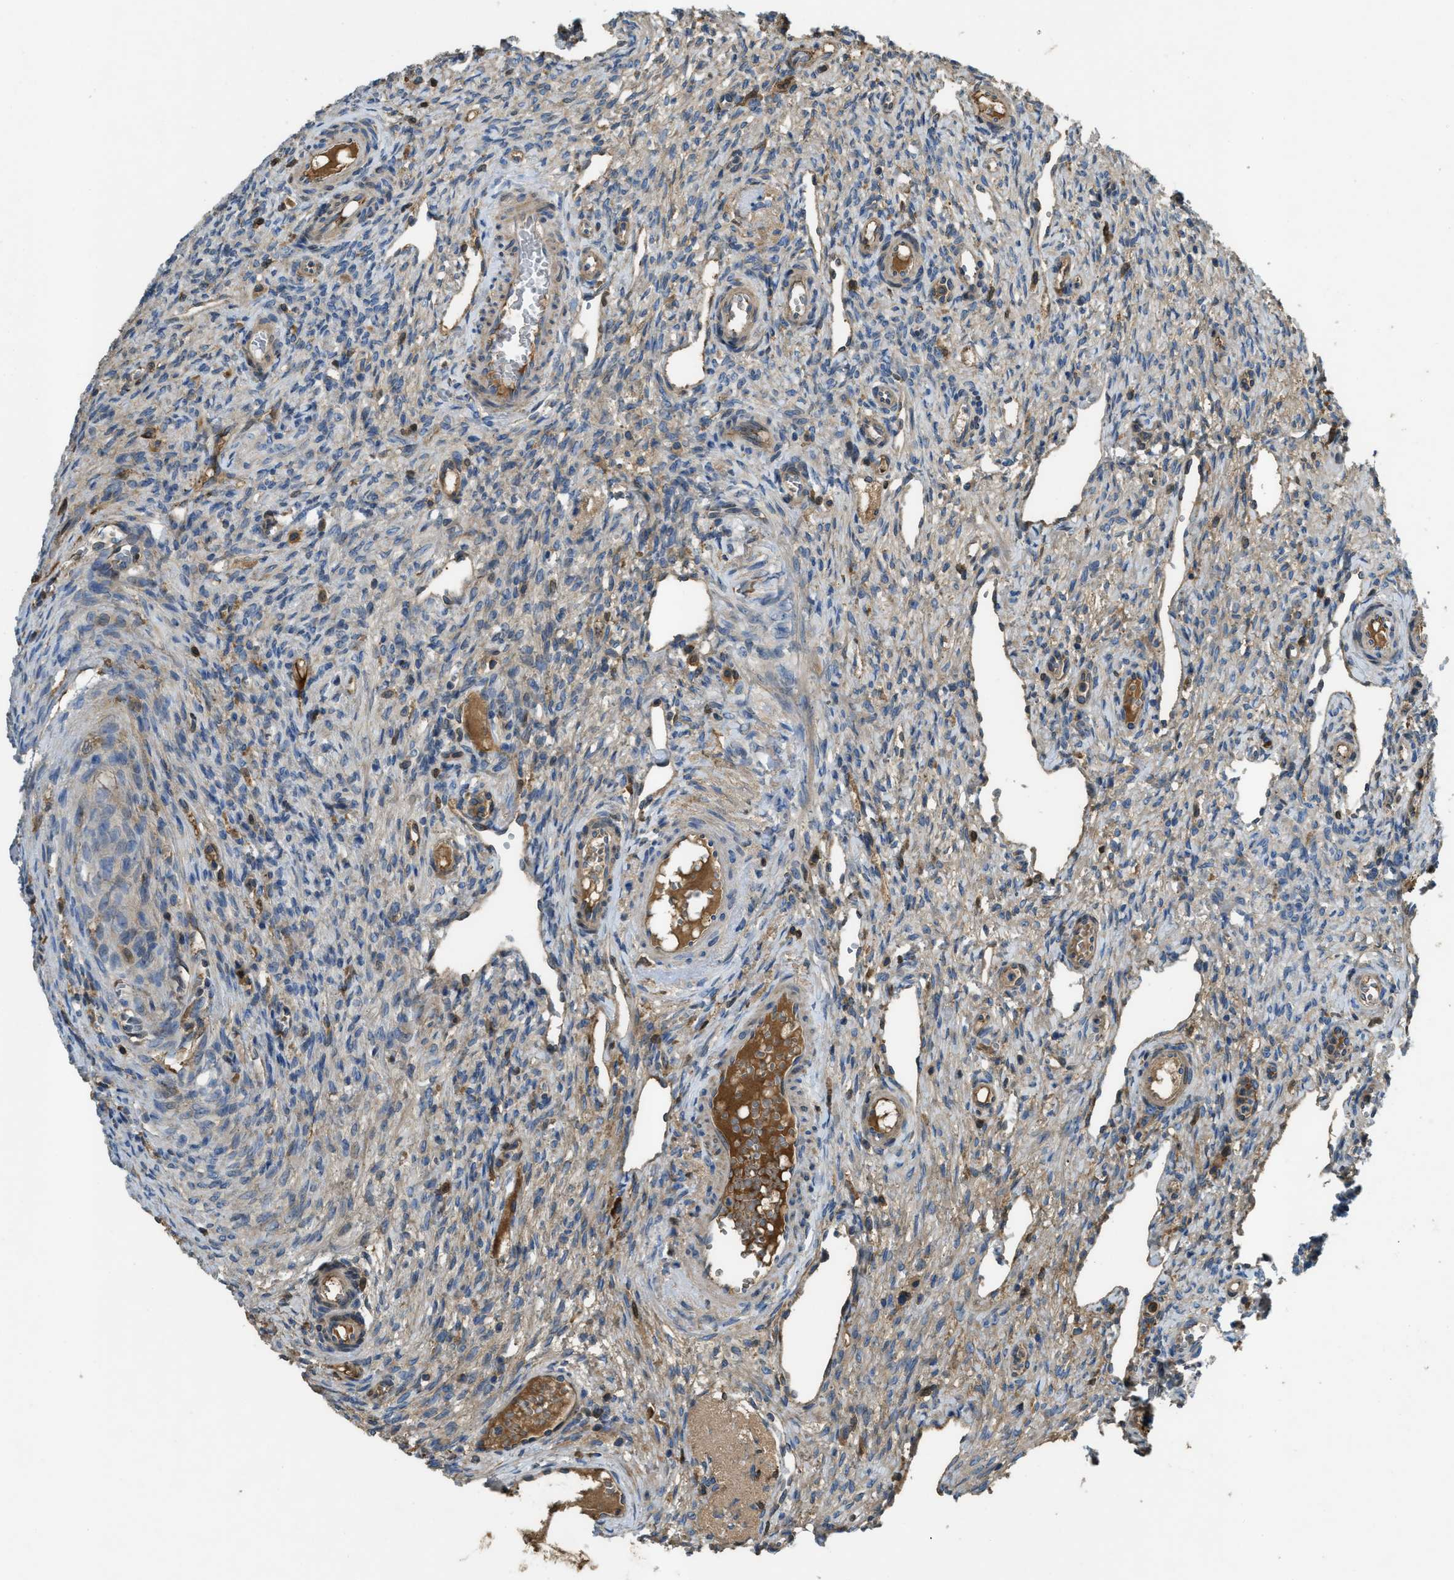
{"staining": {"intensity": "moderate", "quantity": "25%-75%", "location": "cytoplasmic/membranous"}, "tissue": "ovary", "cell_type": "Ovarian stroma cells", "image_type": "normal", "snomed": [{"axis": "morphology", "description": "Normal tissue, NOS"}, {"axis": "topography", "description": "Ovary"}], "caption": "Immunohistochemistry photomicrograph of benign ovary: human ovary stained using immunohistochemistry displays medium levels of moderate protein expression localized specifically in the cytoplasmic/membranous of ovarian stroma cells, appearing as a cytoplasmic/membranous brown color.", "gene": "MPDU1", "patient": {"sex": "female", "age": 33}}